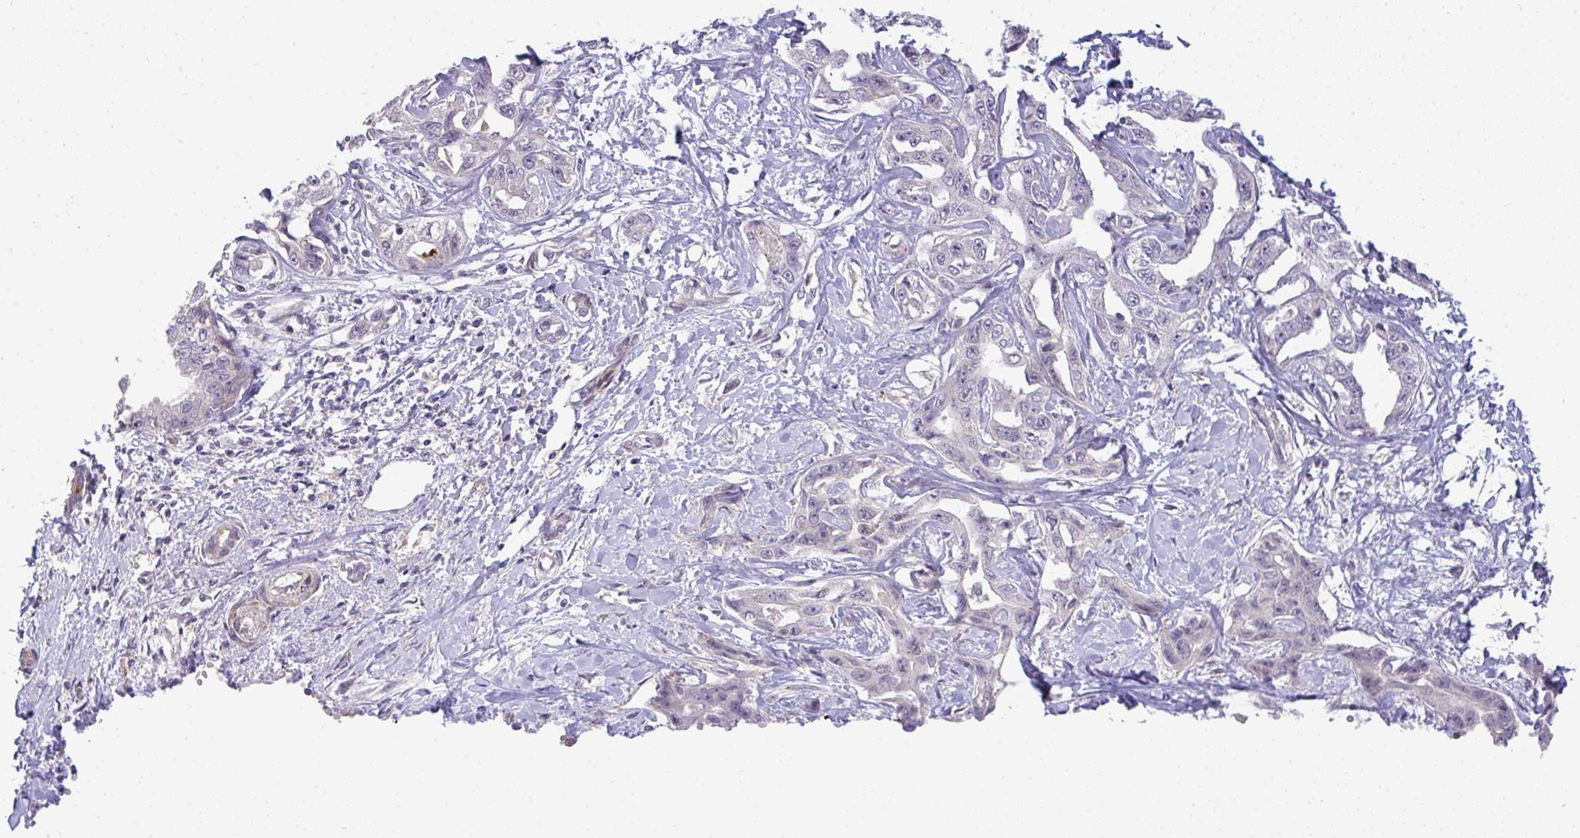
{"staining": {"intensity": "negative", "quantity": "none", "location": "none"}, "tissue": "liver cancer", "cell_type": "Tumor cells", "image_type": "cancer", "snomed": [{"axis": "morphology", "description": "Cholangiocarcinoma"}, {"axis": "topography", "description": "Liver"}], "caption": "DAB (3,3'-diaminobenzidine) immunohistochemical staining of liver cancer demonstrates no significant staining in tumor cells. Brightfield microscopy of immunohistochemistry (IHC) stained with DAB (brown) and hematoxylin (blue), captured at high magnification.", "gene": "SRRM4", "patient": {"sex": "male", "age": 59}}